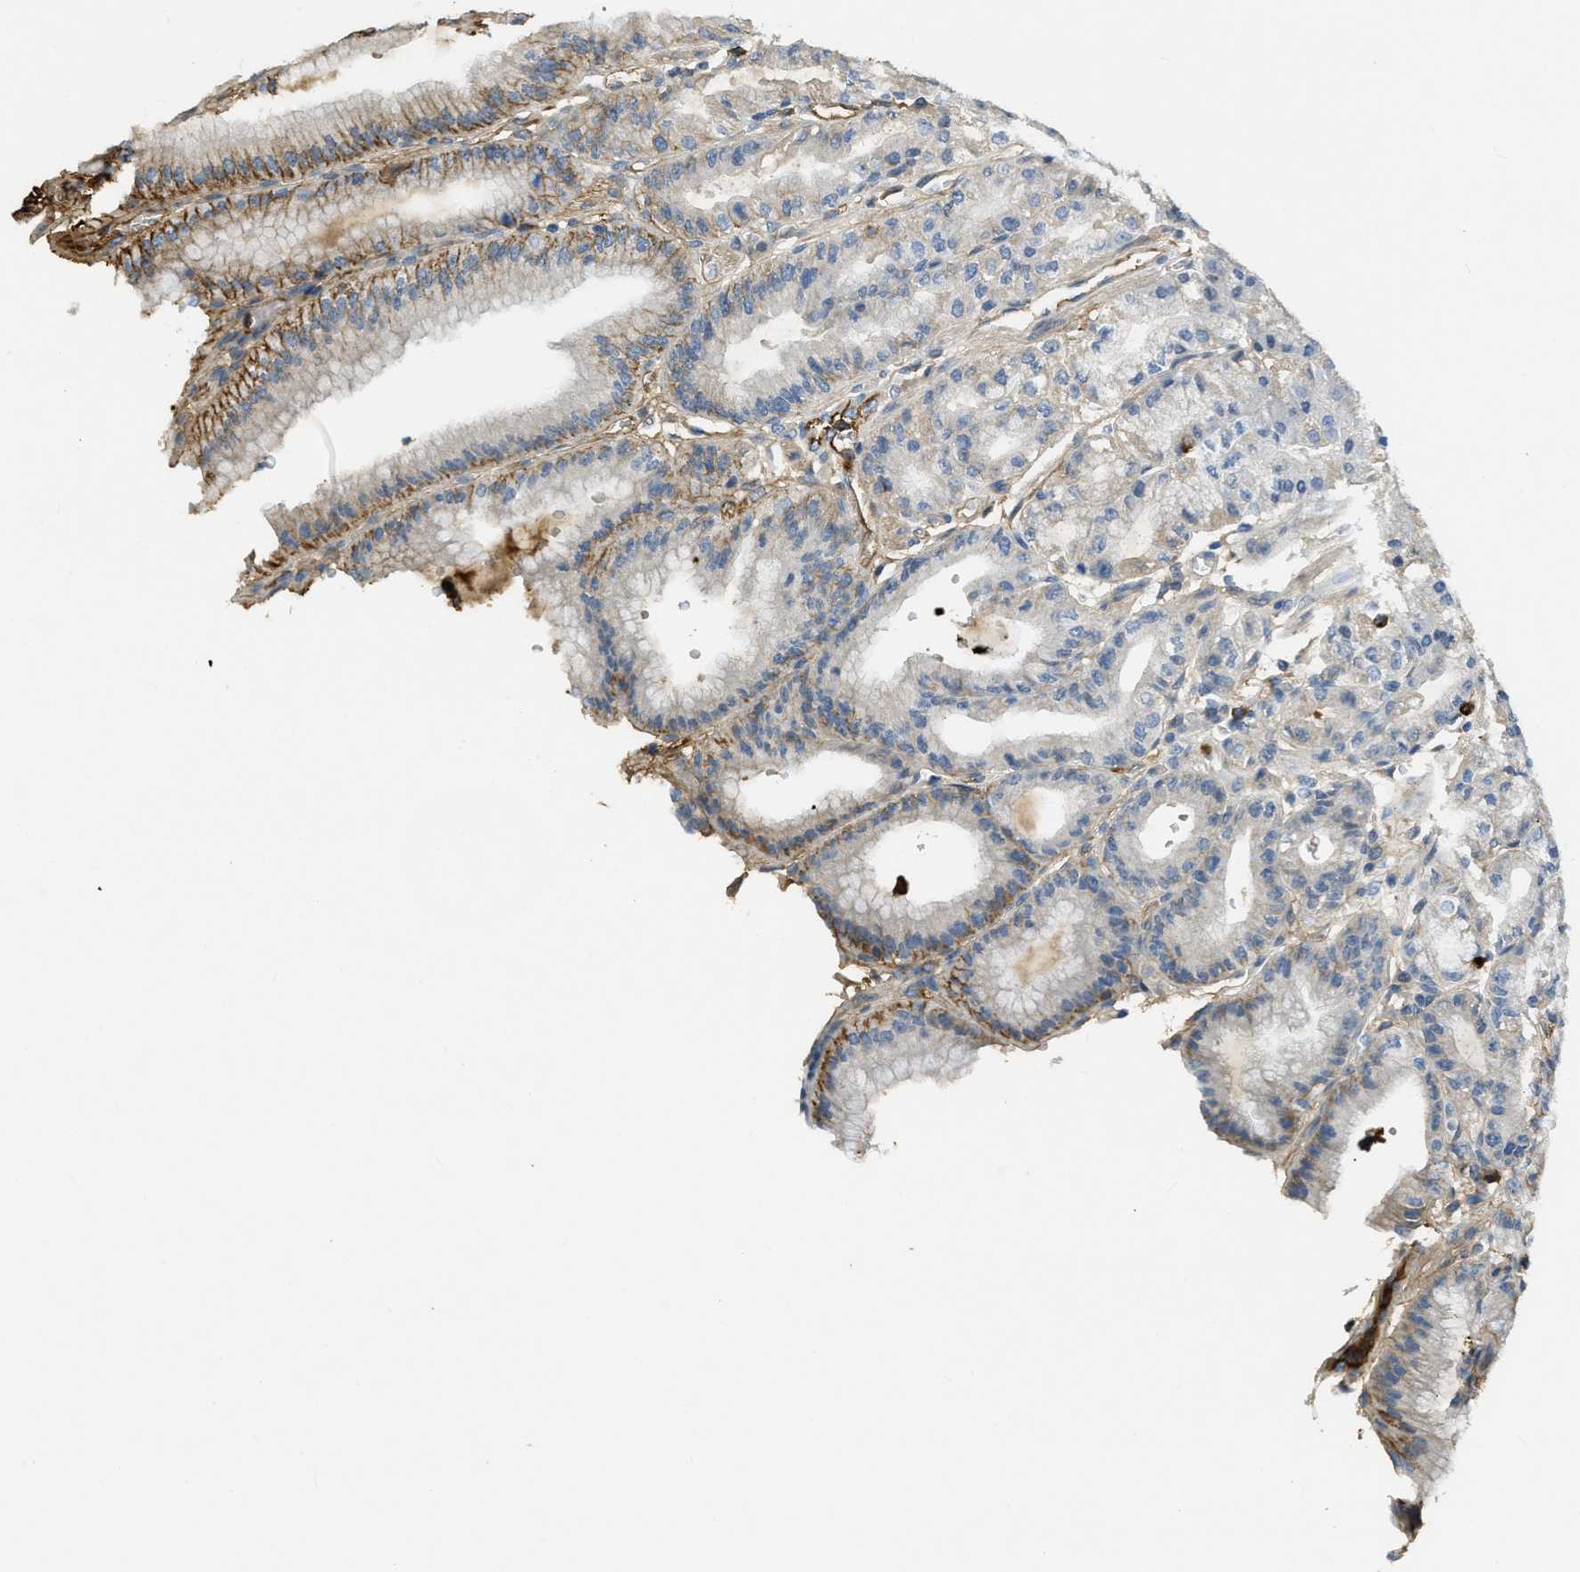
{"staining": {"intensity": "moderate", "quantity": ">75%", "location": "cytoplasmic/membranous"}, "tissue": "stomach", "cell_type": "Glandular cells", "image_type": "normal", "snomed": [{"axis": "morphology", "description": "Normal tissue, NOS"}, {"axis": "topography", "description": "Stomach, lower"}], "caption": "This photomicrograph displays normal stomach stained with immunohistochemistry (IHC) to label a protein in brown. The cytoplasmic/membranous of glandular cells show moderate positivity for the protein. Nuclei are counter-stained blue.", "gene": "PRTN3", "patient": {"sex": "male", "age": 71}}